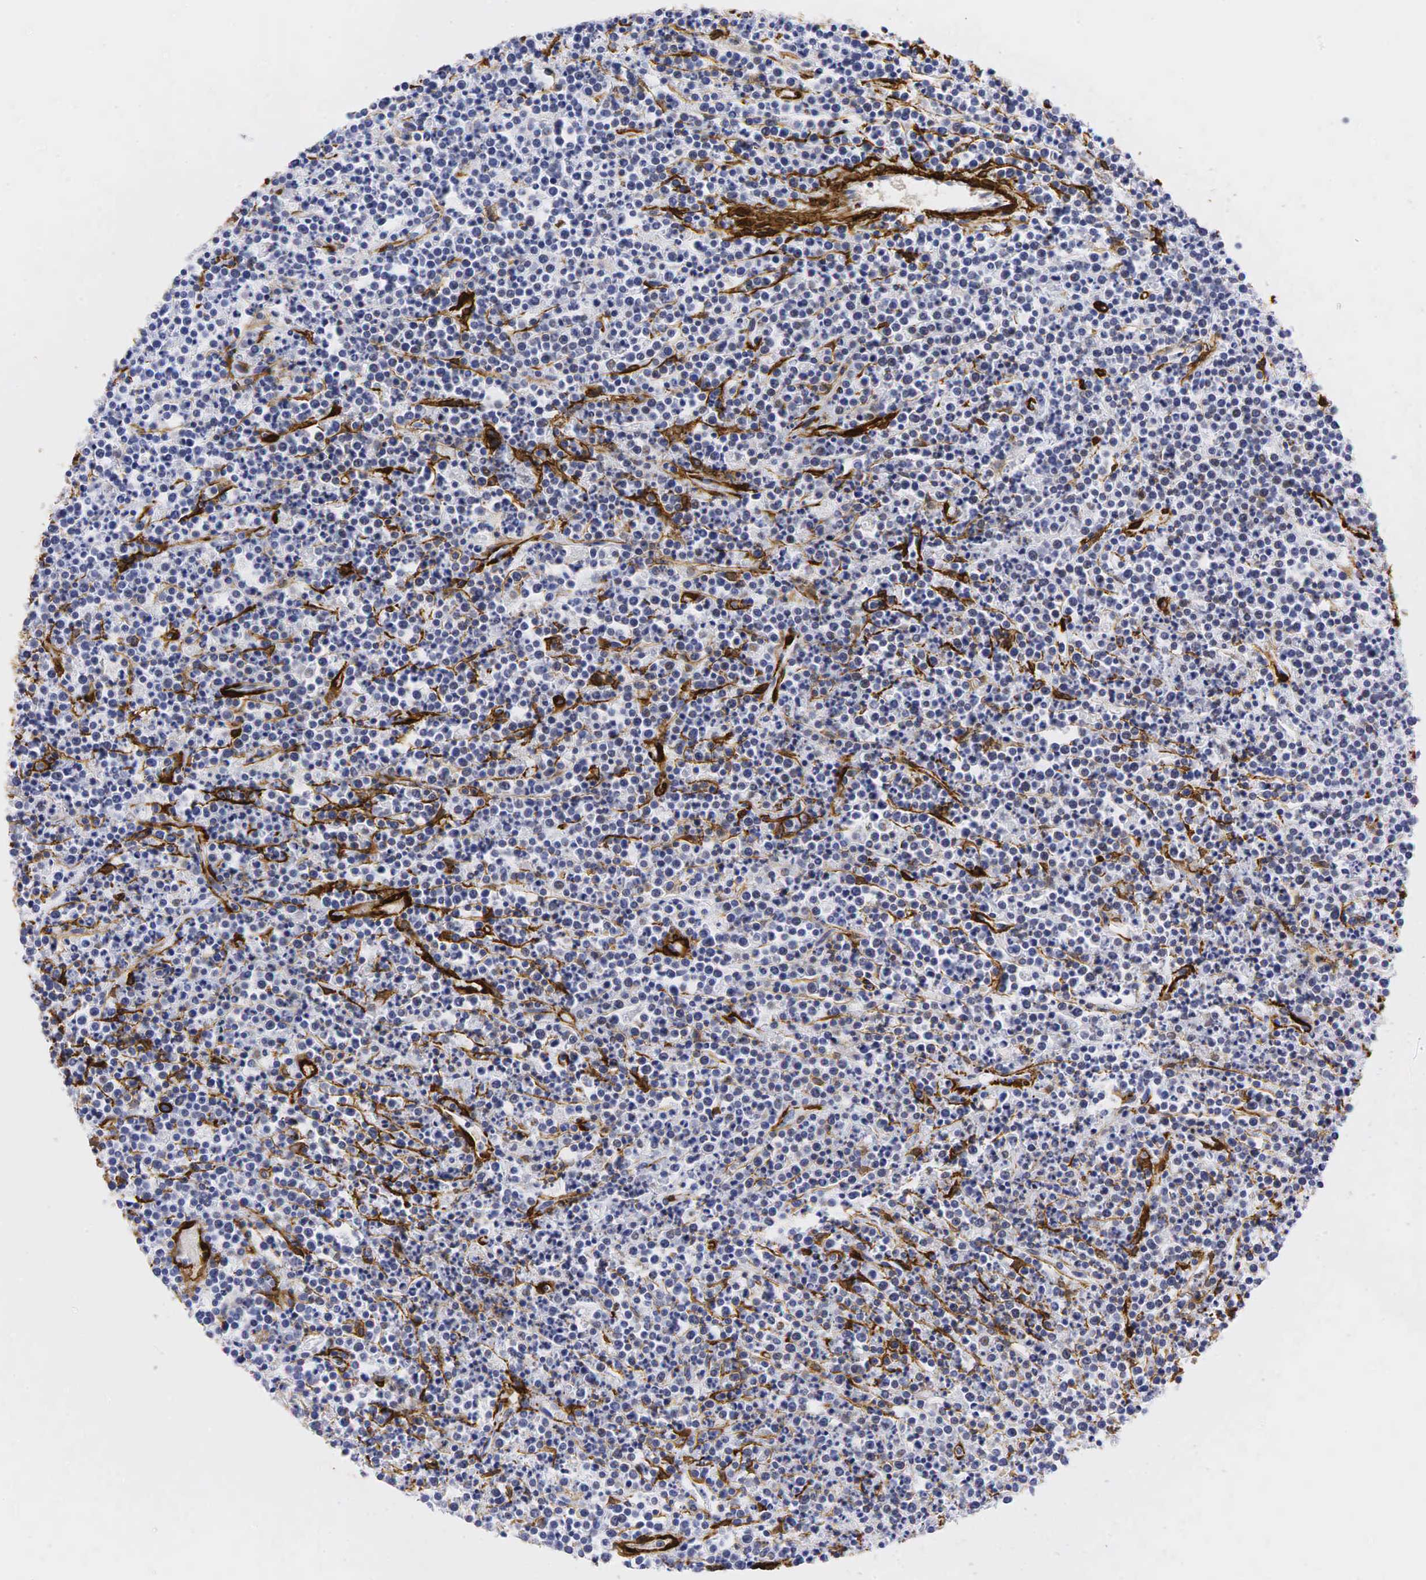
{"staining": {"intensity": "negative", "quantity": "none", "location": "none"}, "tissue": "lymphoma", "cell_type": "Tumor cells", "image_type": "cancer", "snomed": [{"axis": "morphology", "description": "Malignant lymphoma, non-Hodgkin's type, High grade"}, {"axis": "topography", "description": "Ovary"}], "caption": "Histopathology image shows no protein positivity in tumor cells of lymphoma tissue. (DAB IHC with hematoxylin counter stain).", "gene": "ACTA2", "patient": {"sex": "female", "age": 56}}